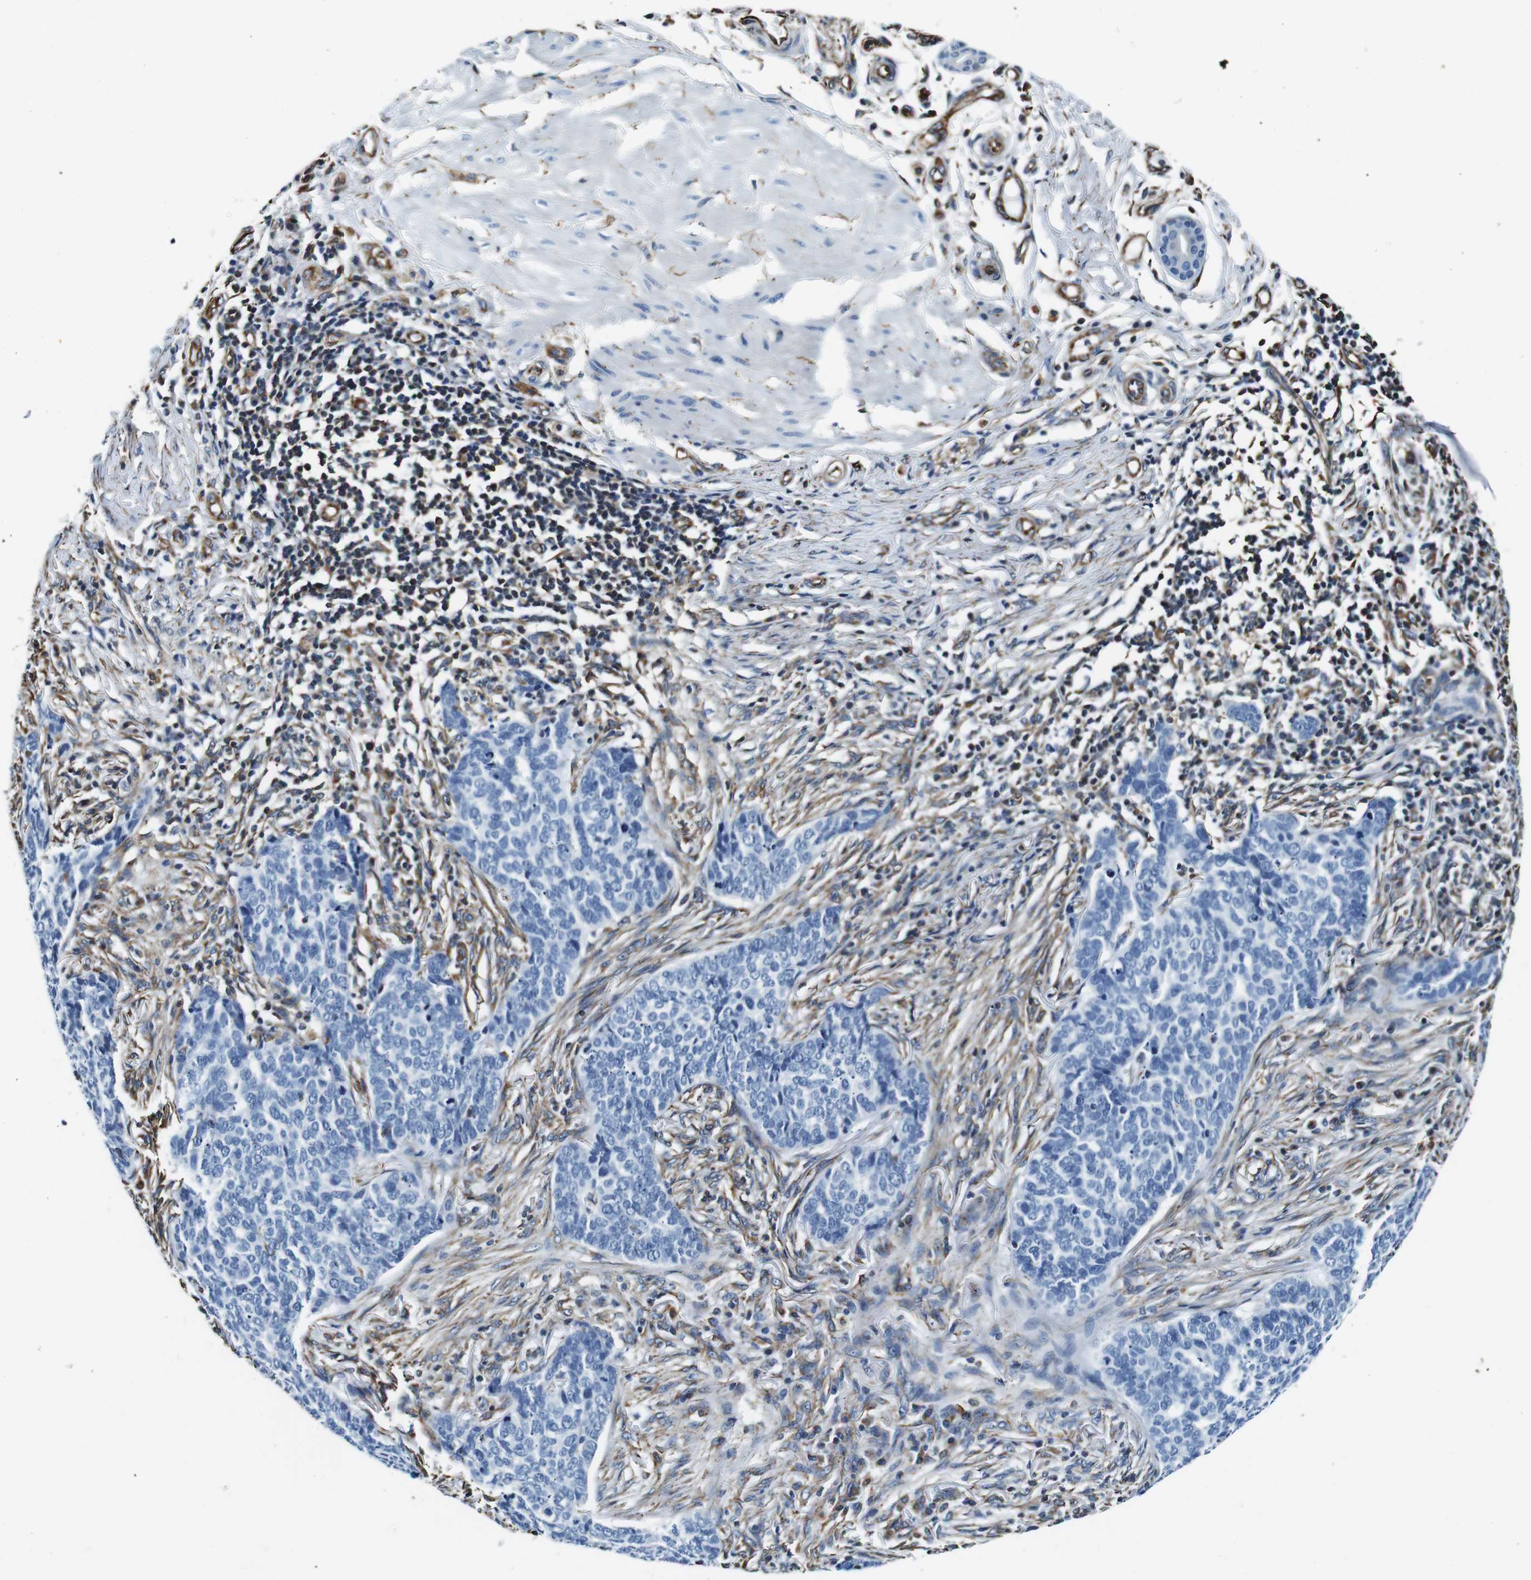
{"staining": {"intensity": "negative", "quantity": "none", "location": "none"}, "tissue": "skin cancer", "cell_type": "Tumor cells", "image_type": "cancer", "snomed": [{"axis": "morphology", "description": "Basal cell carcinoma"}, {"axis": "topography", "description": "Skin"}], "caption": "There is no significant staining in tumor cells of skin cancer (basal cell carcinoma).", "gene": "GJE1", "patient": {"sex": "male", "age": 85}}